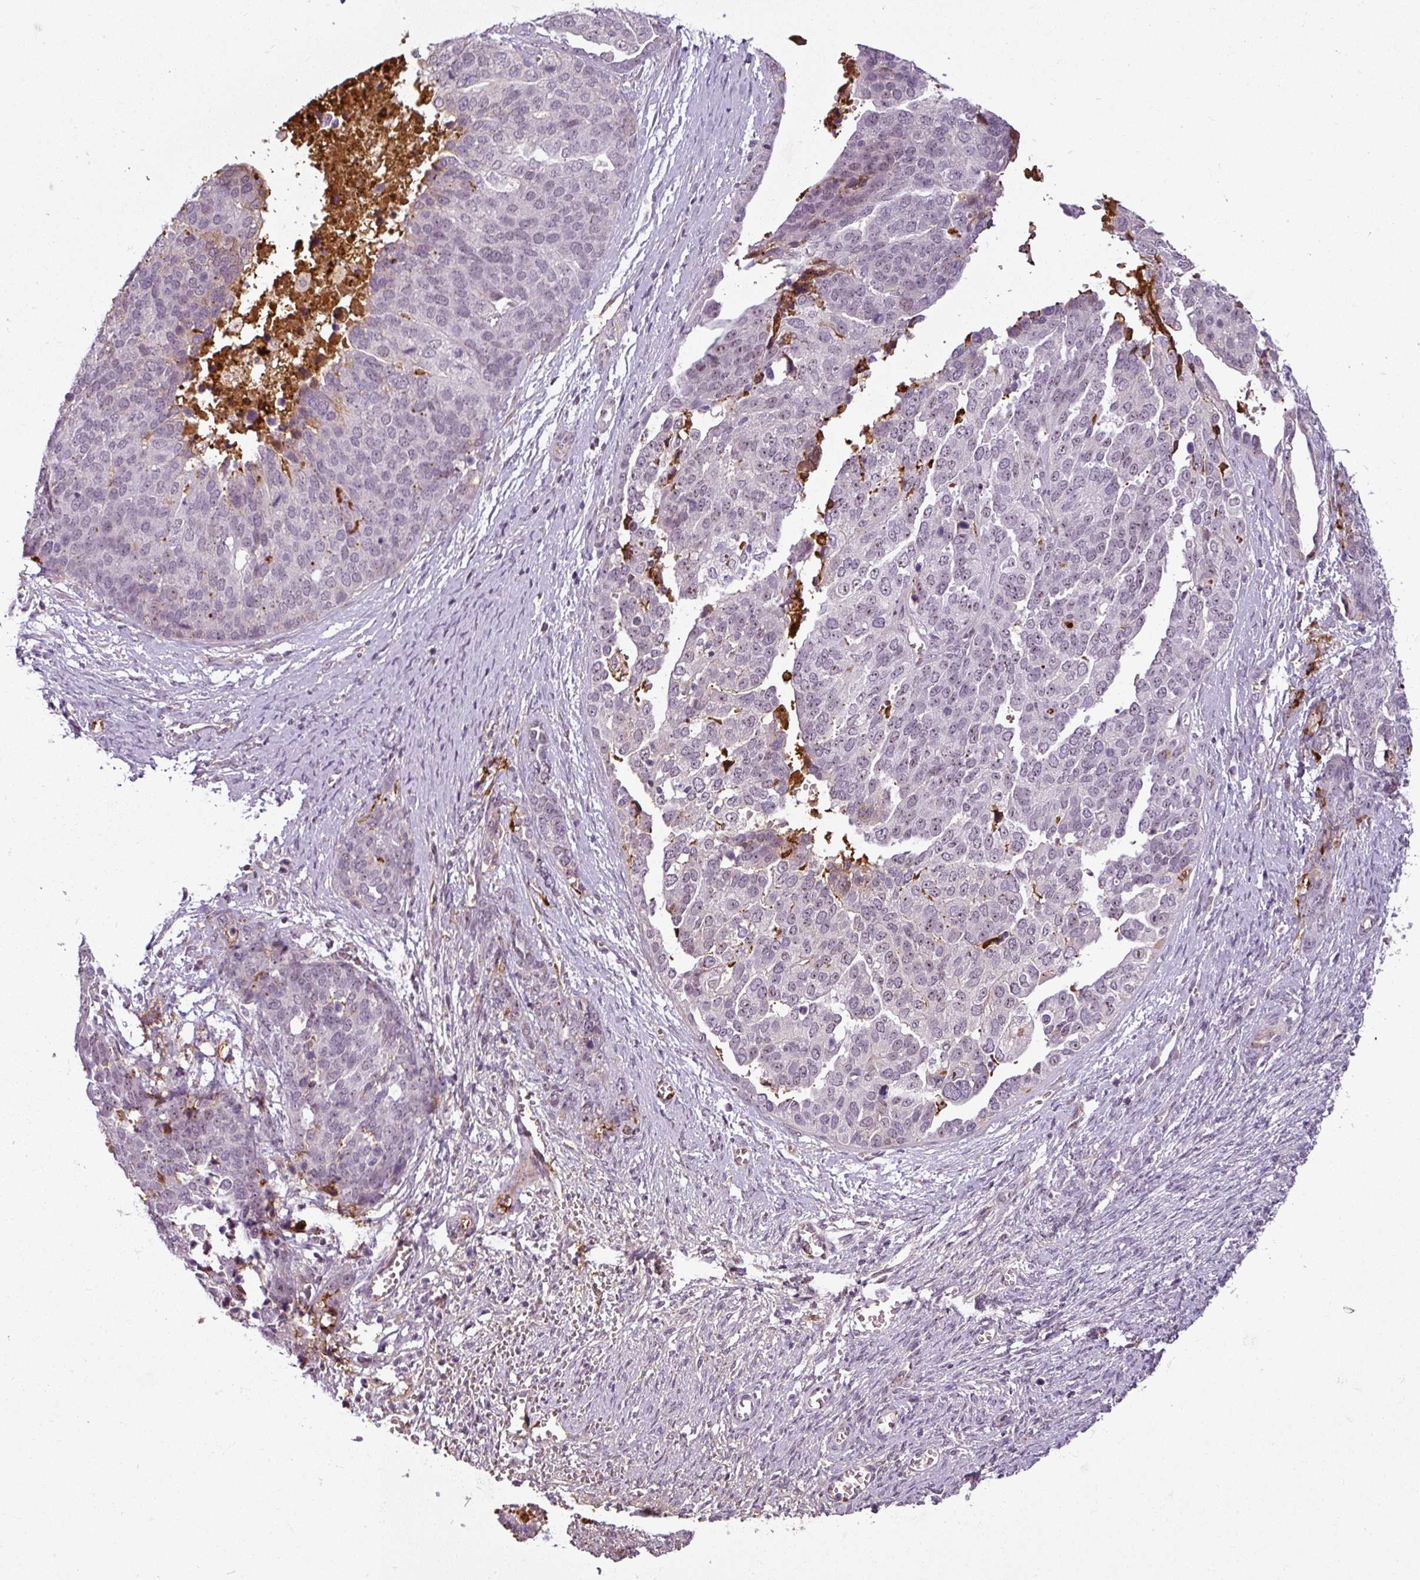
{"staining": {"intensity": "negative", "quantity": "none", "location": "none"}, "tissue": "ovarian cancer", "cell_type": "Tumor cells", "image_type": "cancer", "snomed": [{"axis": "morphology", "description": "Cystadenocarcinoma, serous, NOS"}, {"axis": "topography", "description": "Ovary"}], "caption": "Image shows no protein positivity in tumor cells of serous cystadenocarcinoma (ovarian) tissue.", "gene": "APOC1", "patient": {"sex": "female", "age": 44}}